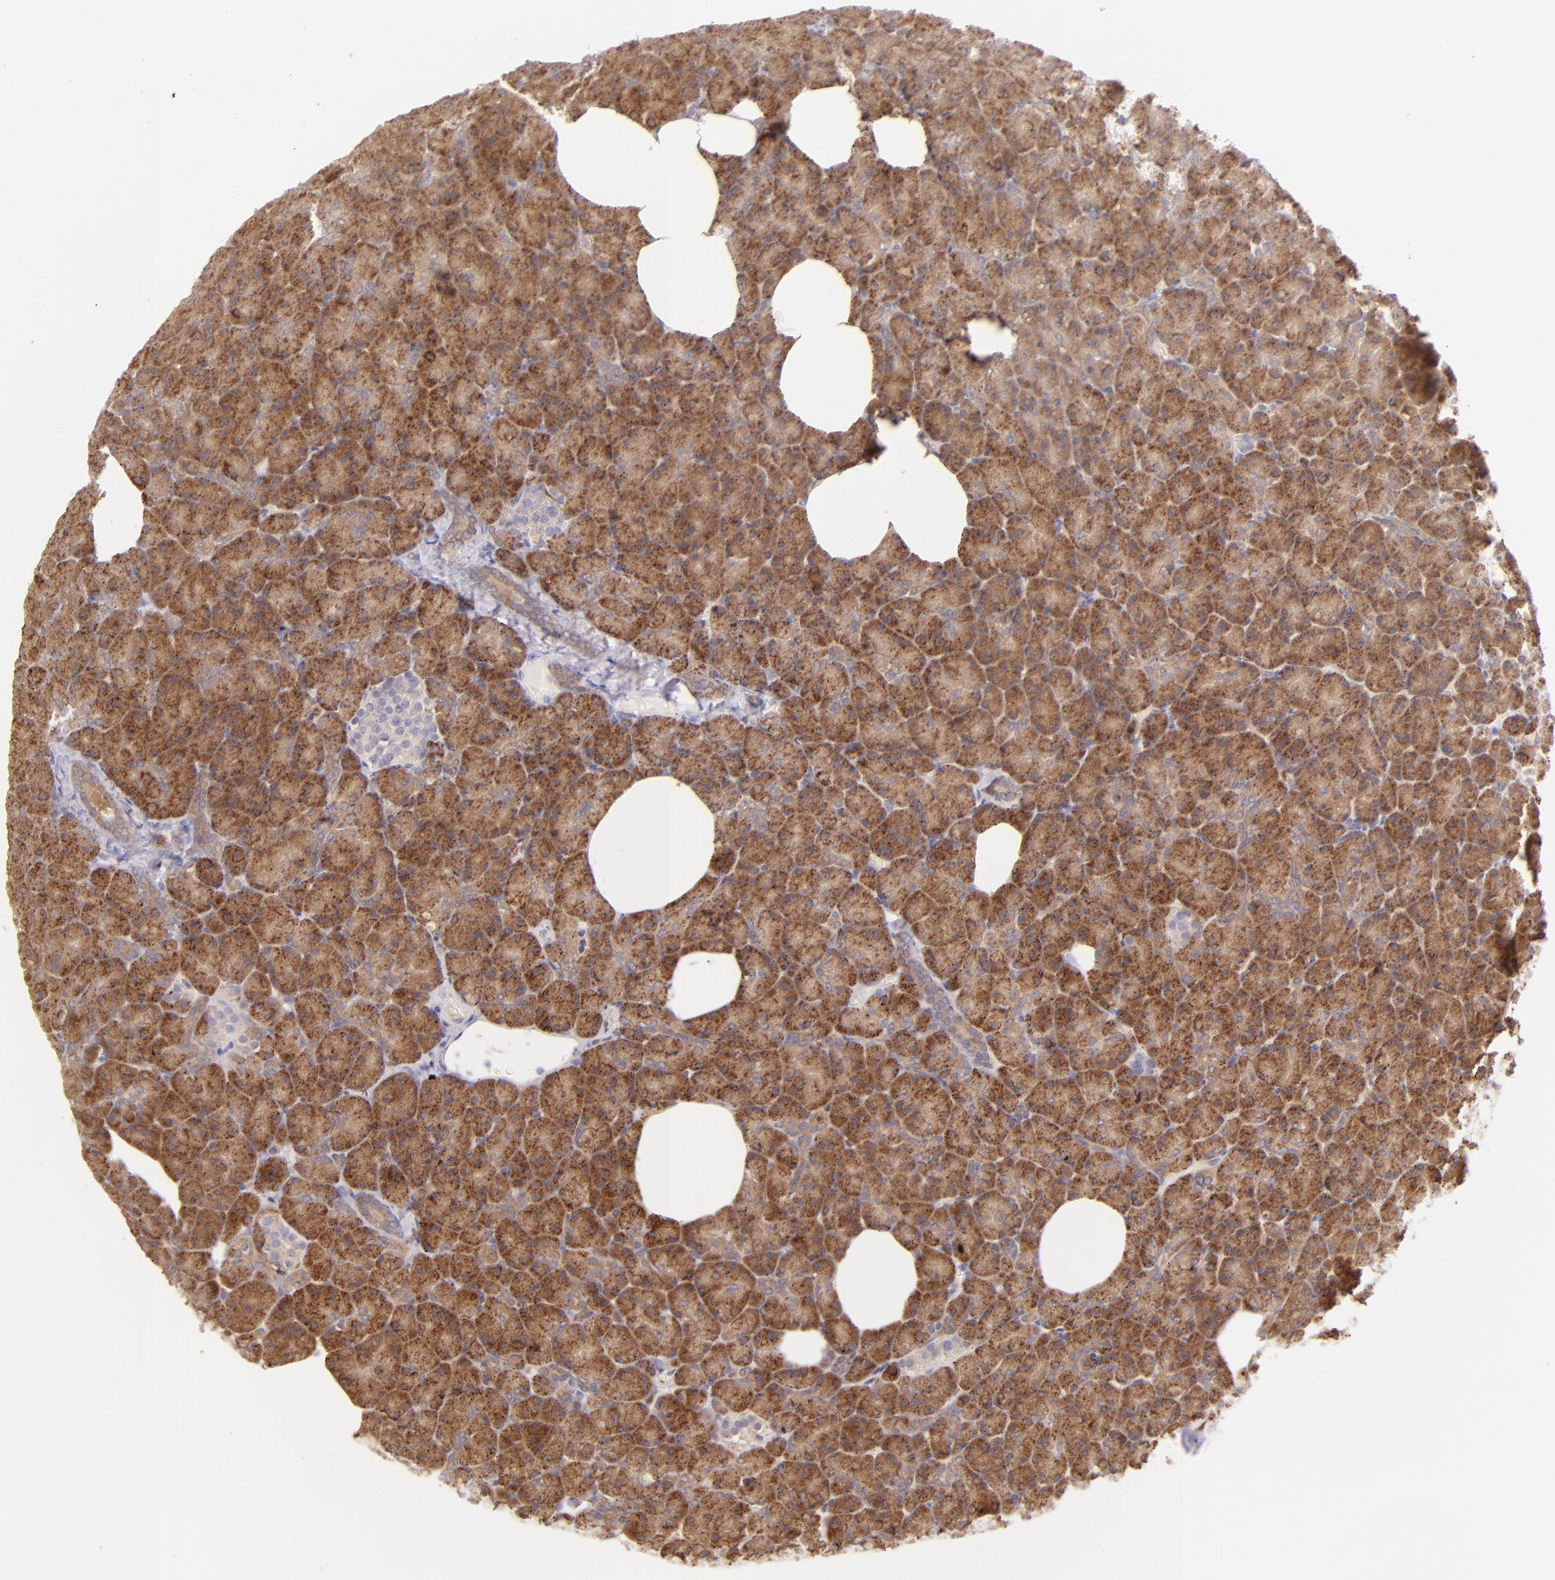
{"staining": {"intensity": "strong", "quantity": ">75%", "location": "cytoplasmic/membranous"}, "tissue": "pancreas", "cell_type": "Exocrine glandular cells", "image_type": "normal", "snomed": [{"axis": "morphology", "description": "Normal tissue, NOS"}, {"axis": "topography", "description": "Pancreas"}], "caption": "High-magnification brightfield microscopy of unremarkable pancreas stained with DAB (brown) and counterstained with hematoxylin (blue). exocrine glandular cells exhibit strong cytoplasmic/membranous expression is appreciated in approximately>75% of cells.", "gene": "SH2D4A", "patient": {"sex": "female", "age": 35}}